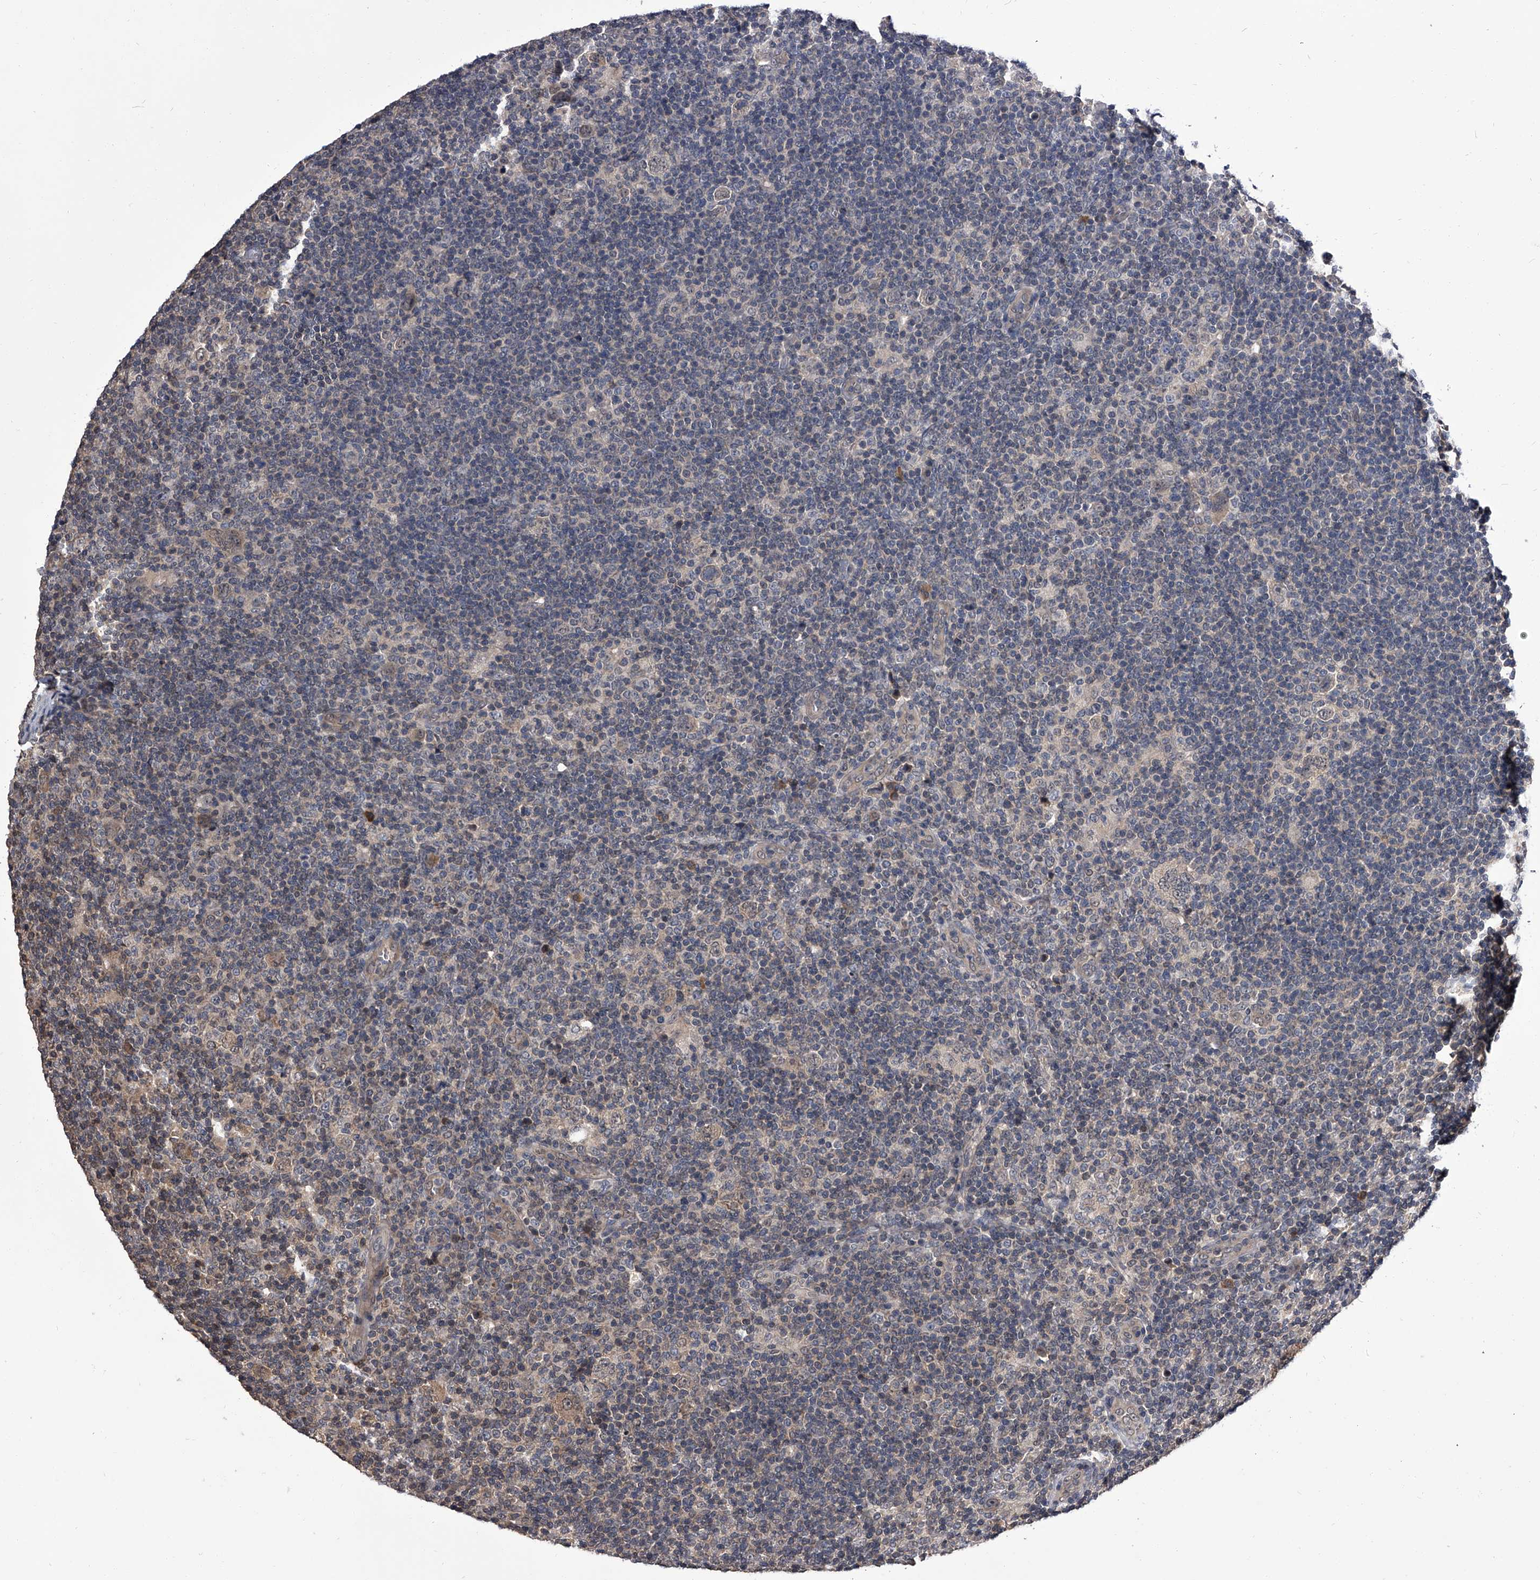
{"staining": {"intensity": "weak", "quantity": "<25%", "location": "cytoplasmic/membranous,nuclear"}, "tissue": "lymphoma", "cell_type": "Tumor cells", "image_type": "cancer", "snomed": [{"axis": "morphology", "description": "Hodgkin's disease, NOS"}, {"axis": "topography", "description": "Lymph node"}], "caption": "Human lymphoma stained for a protein using IHC exhibits no staining in tumor cells.", "gene": "SLC18B1", "patient": {"sex": "female", "age": 57}}